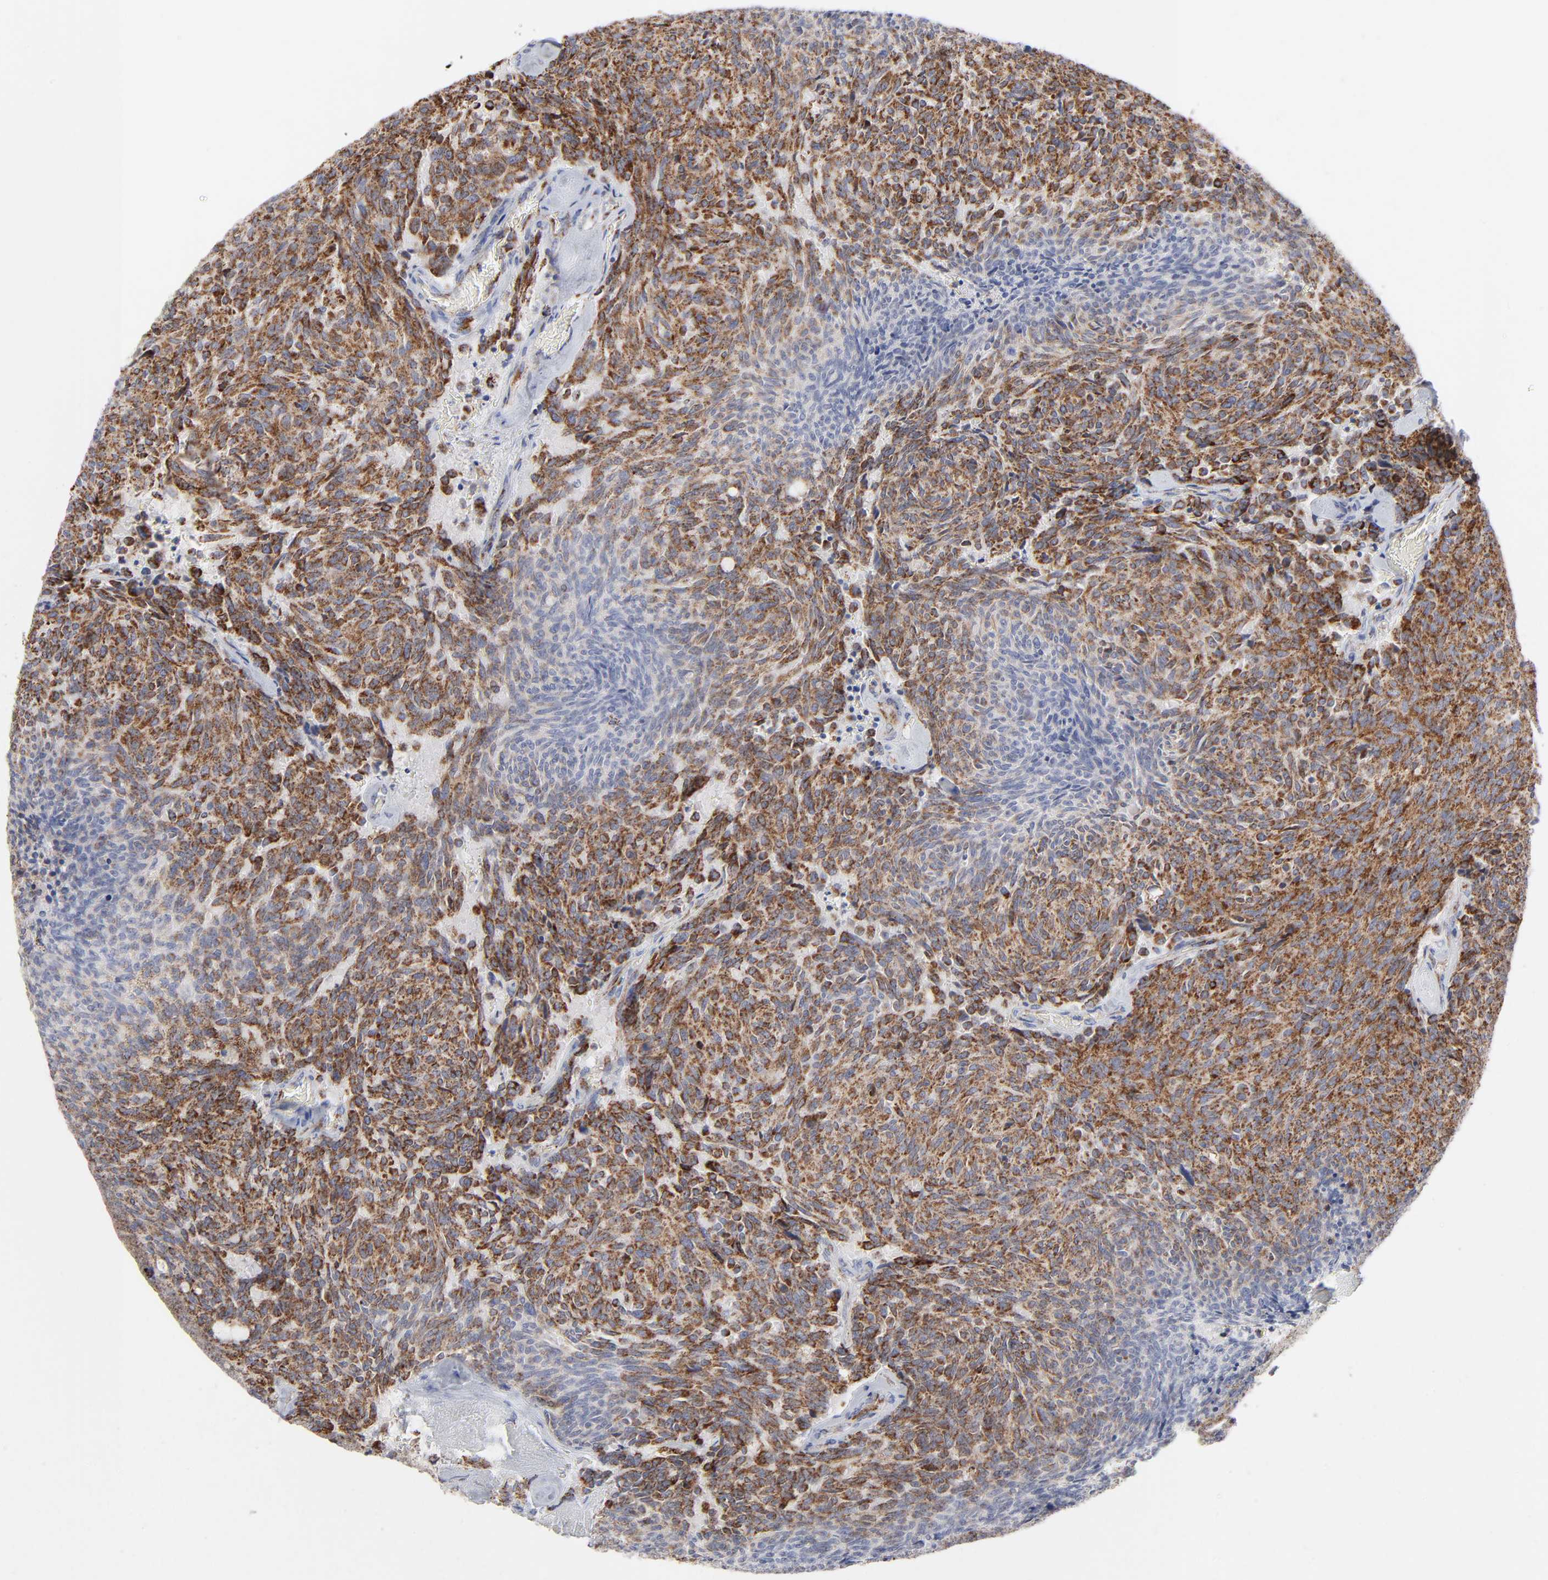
{"staining": {"intensity": "strong", "quantity": ">75%", "location": "cytoplasmic/membranous"}, "tissue": "carcinoid", "cell_type": "Tumor cells", "image_type": "cancer", "snomed": [{"axis": "morphology", "description": "Carcinoid, malignant, NOS"}, {"axis": "topography", "description": "Pancreas"}], "caption": "Strong cytoplasmic/membranous expression for a protein is present in about >75% of tumor cells of malignant carcinoid using immunohistochemistry.", "gene": "ASB3", "patient": {"sex": "female", "age": 54}}